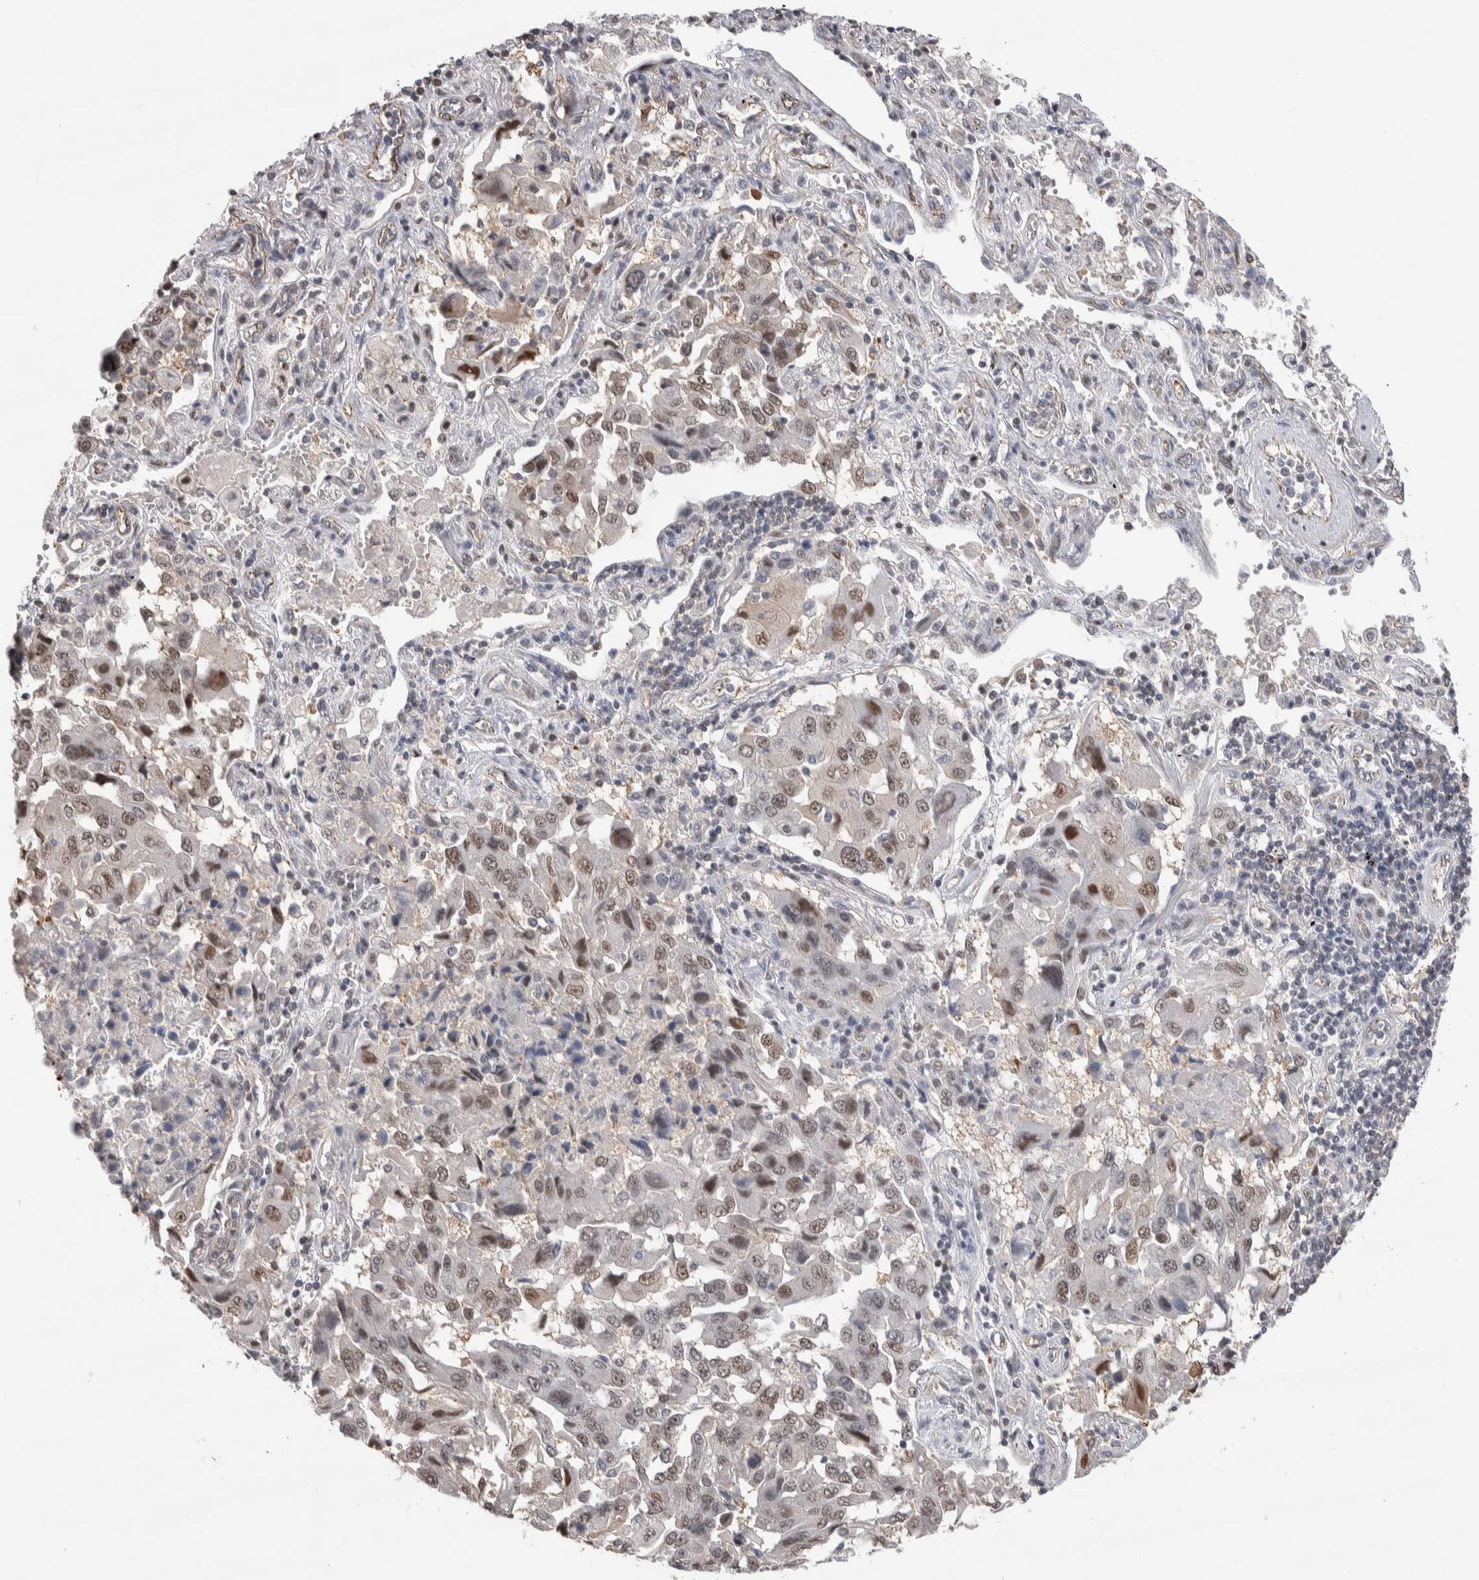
{"staining": {"intensity": "moderate", "quantity": ">75%", "location": "nuclear"}, "tissue": "lung cancer", "cell_type": "Tumor cells", "image_type": "cancer", "snomed": [{"axis": "morphology", "description": "Adenocarcinoma, NOS"}, {"axis": "topography", "description": "Lung"}], "caption": "Immunohistochemical staining of human lung adenocarcinoma displays moderate nuclear protein positivity in about >75% of tumor cells.", "gene": "ZBTB49", "patient": {"sex": "female", "age": 65}}